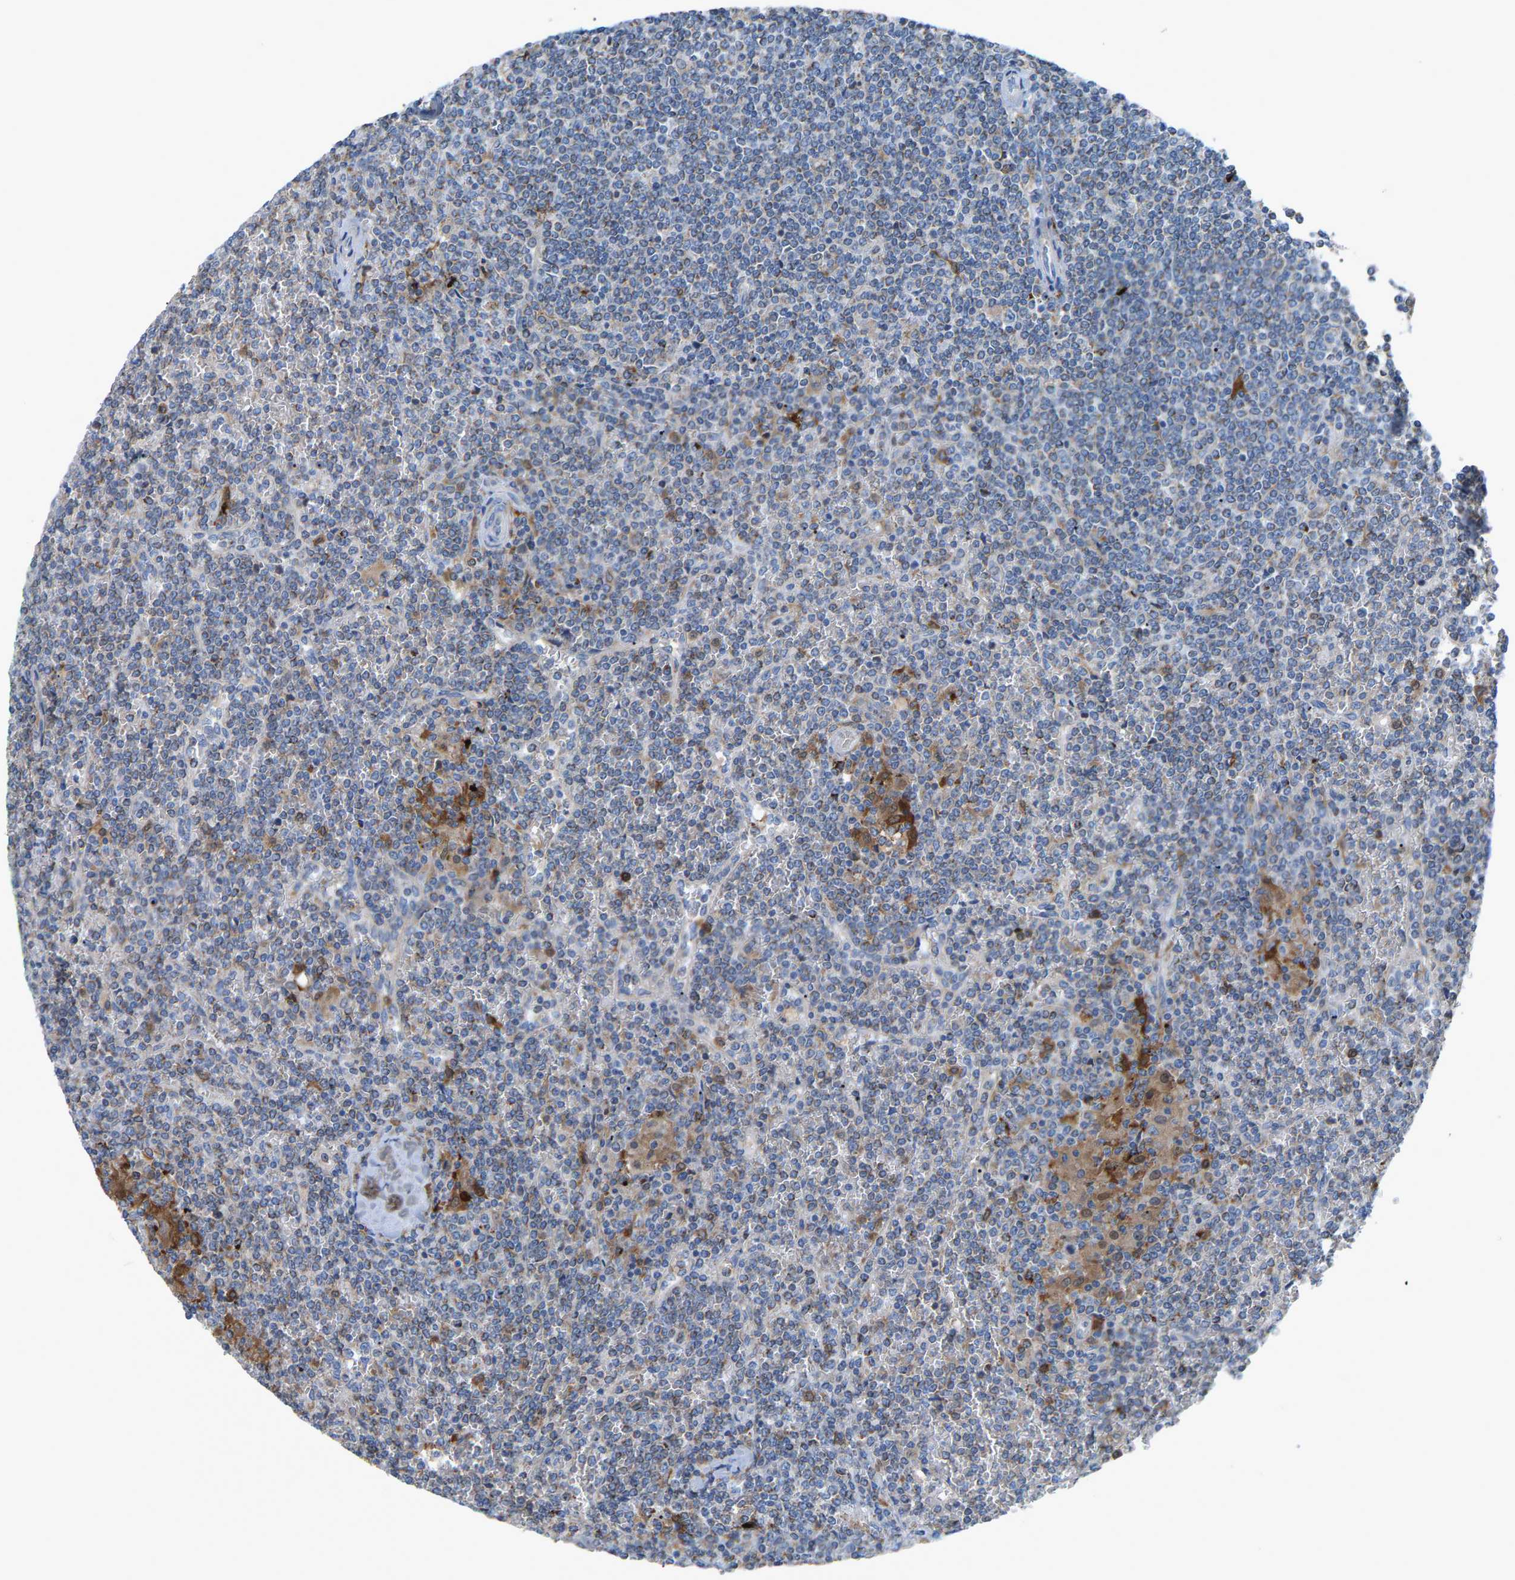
{"staining": {"intensity": "moderate", "quantity": "<25%", "location": "cytoplasmic/membranous"}, "tissue": "lymphoma", "cell_type": "Tumor cells", "image_type": "cancer", "snomed": [{"axis": "morphology", "description": "Malignant lymphoma, non-Hodgkin's type, Low grade"}, {"axis": "topography", "description": "Spleen"}], "caption": "This photomicrograph reveals IHC staining of human lymphoma, with low moderate cytoplasmic/membranous positivity in about <25% of tumor cells.", "gene": "CROT", "patient": {"sex": "female", "age": 19}}